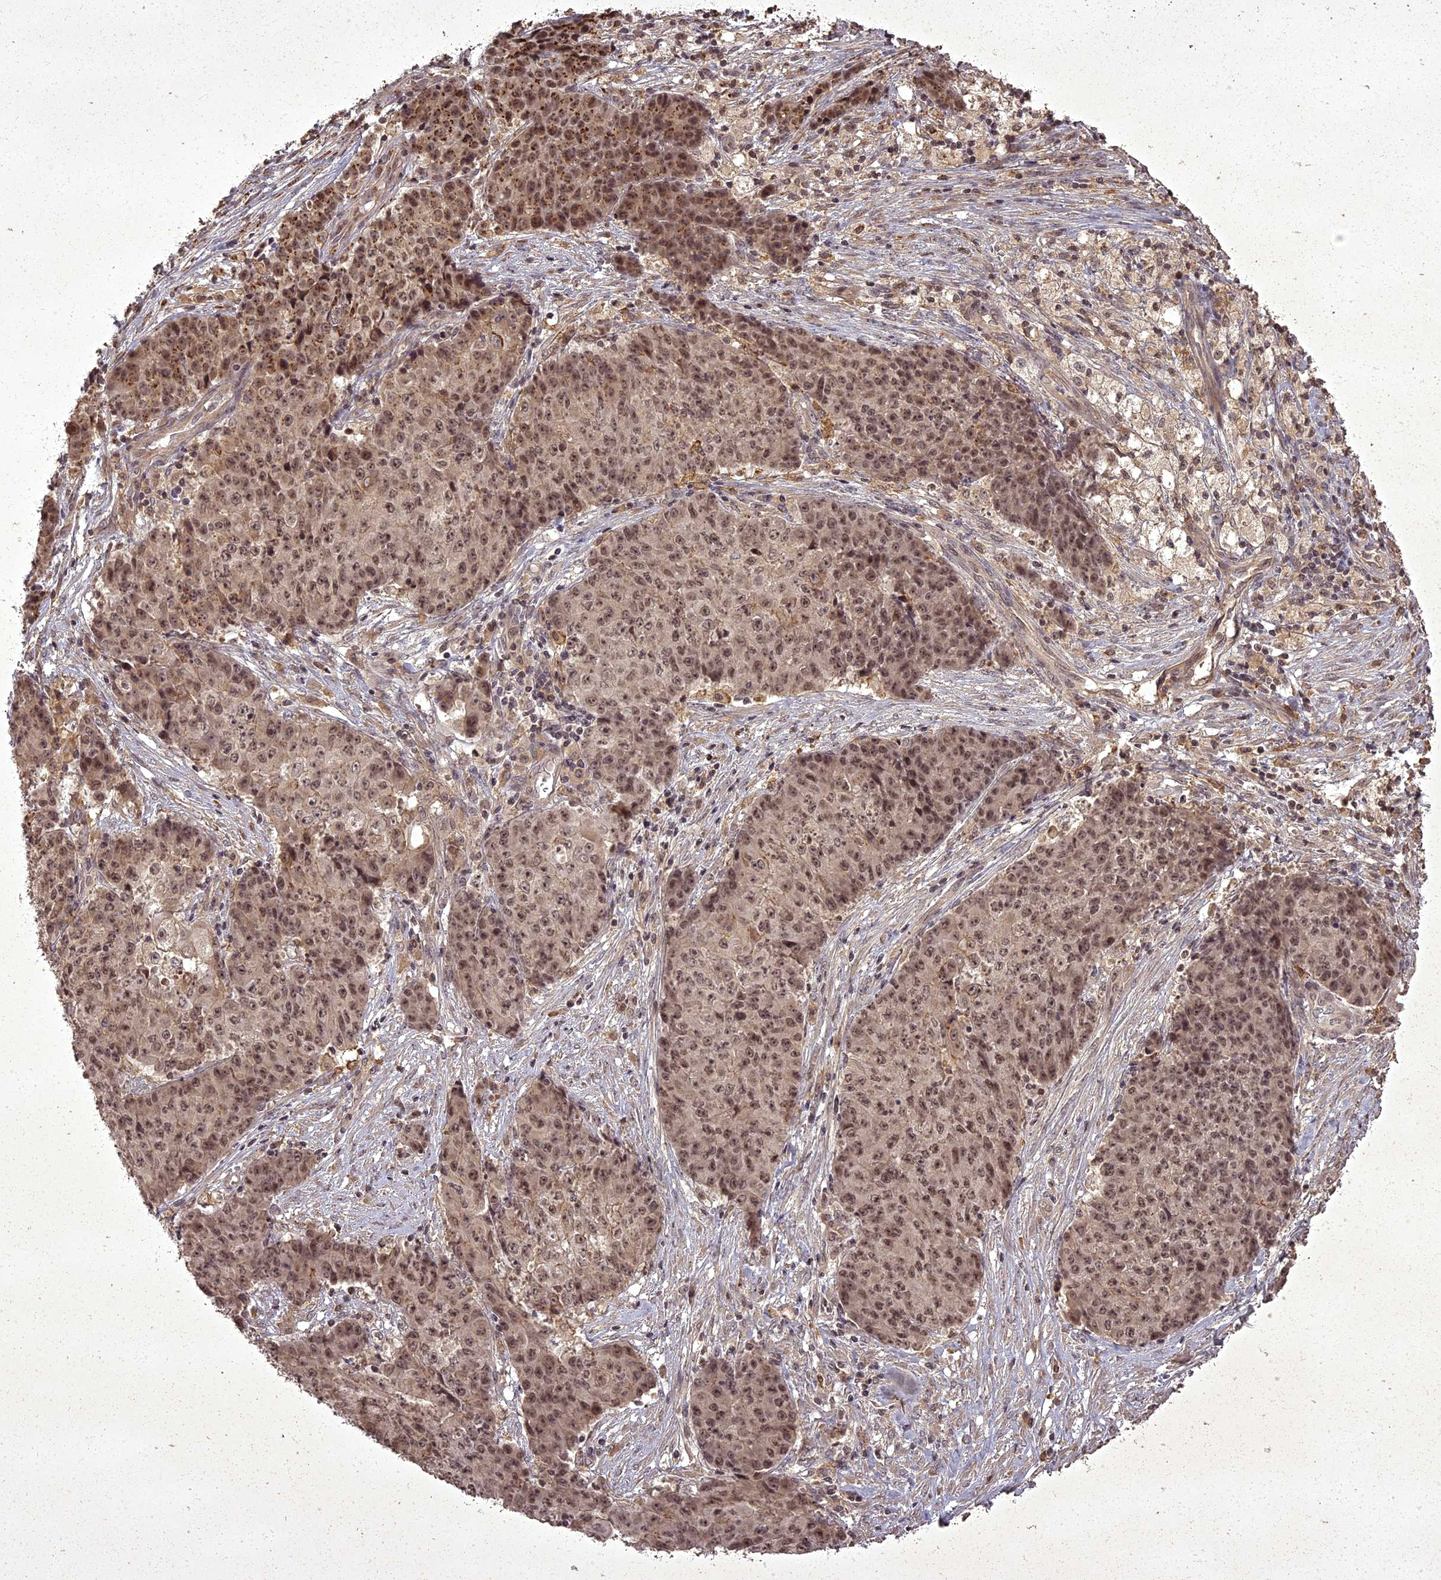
{"staining": {"intensity": "moderate", "quantity": ">75%", "location": "cytoplasmic/membranous,nuclear"}, "tissue": "ovarian cancer", "cell_type": "Tumor cells", "image_type": "cancer", "snomed": [{"axis": "morphology", "description": "Carcinoma, endometroid"}, {"axis": "topography", "description": "Ovary"}], "caption": "A brown stain labels moderate cytoplasmic/membranous and nuclear expression of a protein in human ovarian cancer (endometroid carcinoma) tumor cells. (DAB IHC with brightfield microscopy, high magnification).", "gene": "ING5", "patient": {"sex": "female", "age": 42}}